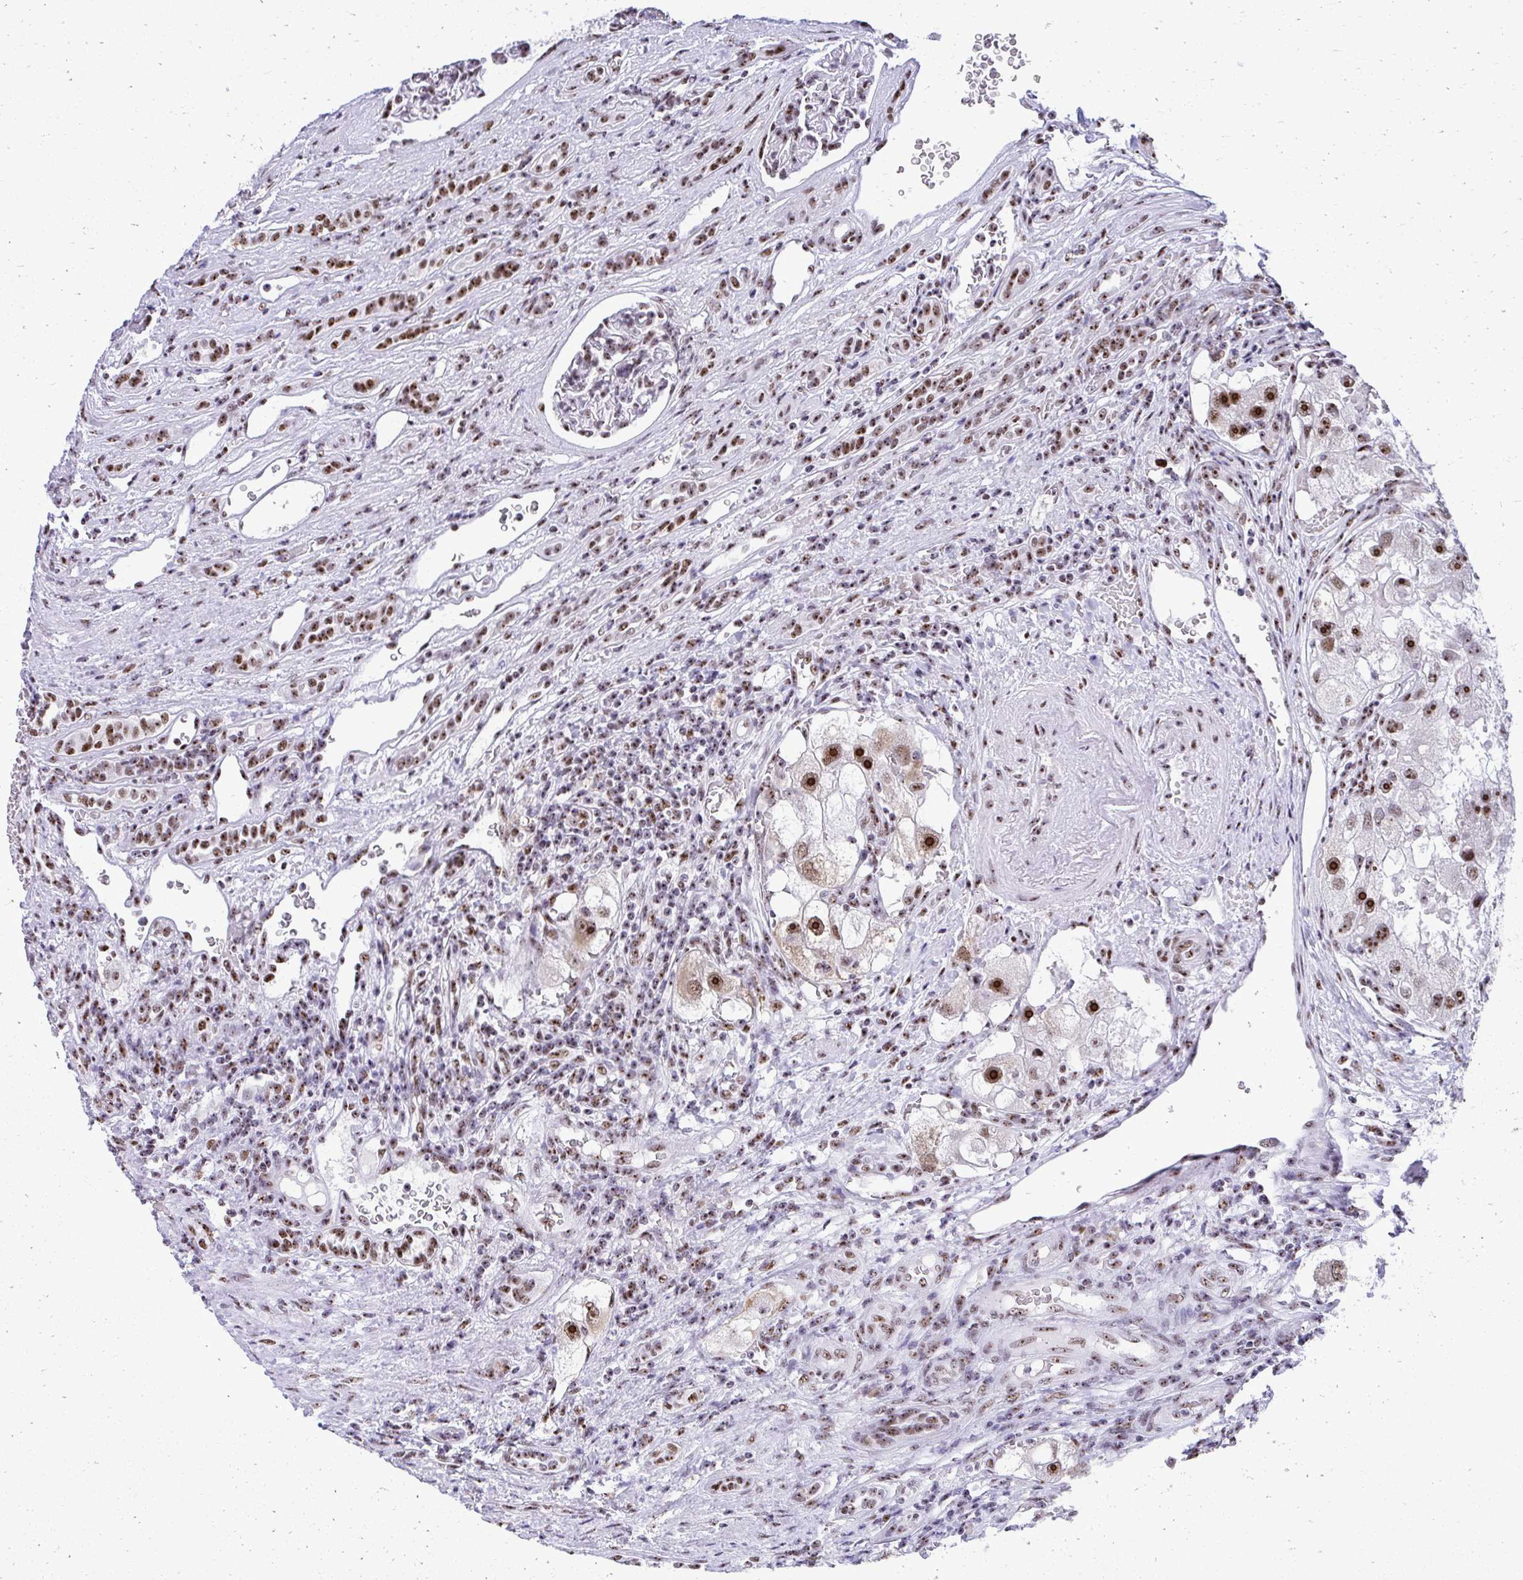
{"staining": {"intensity": "strong", "quantity": "25%-75%", "location": "nuclear"}, "tissue": "renal cancer", "cell_type": "Tumor cells", "image_type": "cancer", "snomed": [{"axis": "morphology", "description": "Adenocarcinoma, NOS"}, {"axis": "topography", "description": "Kidney"}], "caption": "Approximately 25%-75% of tumor cells in renal cancer (adenocarcinoma) demonstrate strong nuclear protein positivity as visualized by brown immunohistochemical staining.", "gene": "PELP1", "patient": {"sex": "male", "age": 63}}